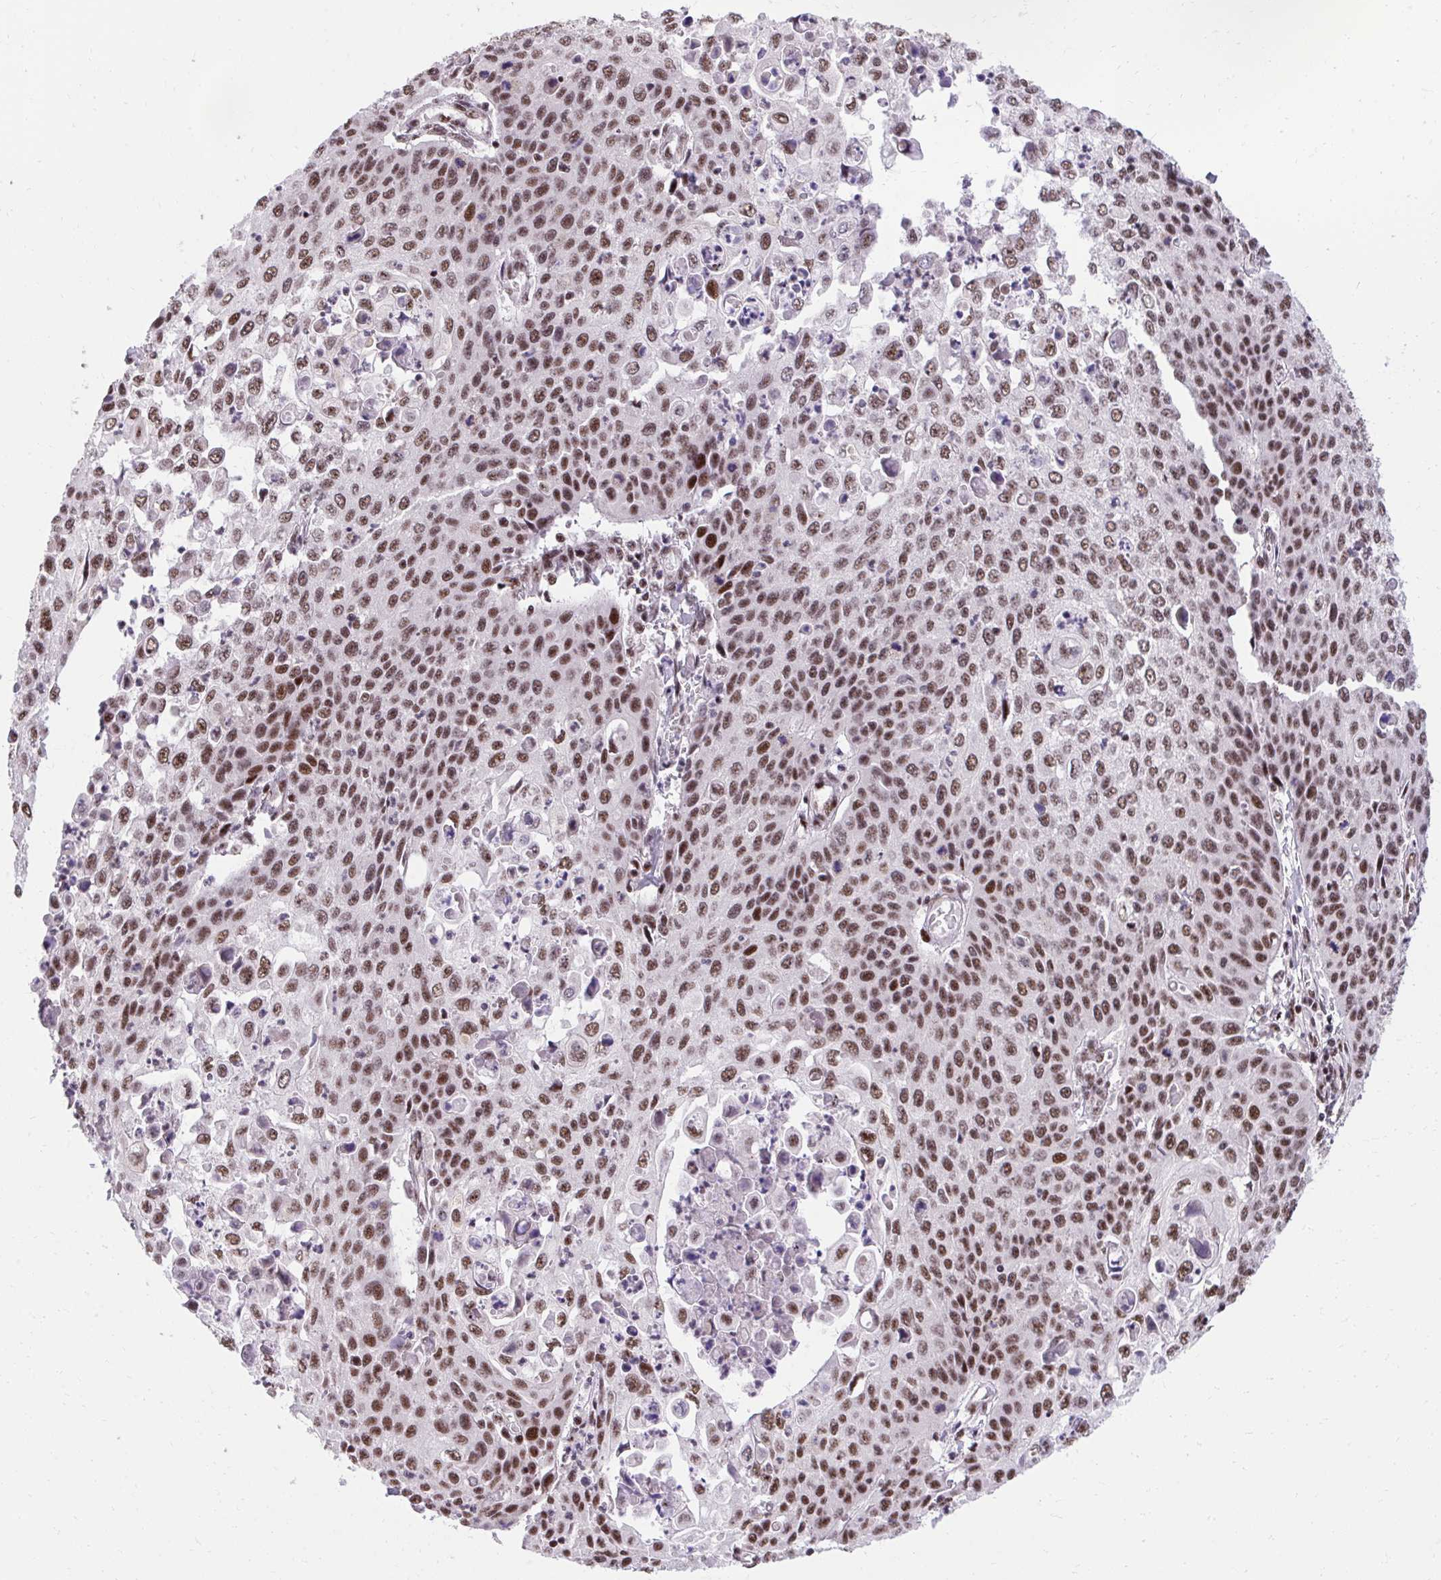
{"staining": {"intensity": "strong", "quantity": ">75%", "location": "nuclear"}, "tissue": "cervical cancer", "cell_type": "Tumor cells", "image_type": "cancer", "snomed": [{"axis": "morphology", "description": "Squamous cell carcinoma, NOS"}, {"axis": "topography", "description": "Cervix"}], "caption": "IHC photomicrograph of neoplastic tissue: cervical squamous cell carcinoma stained using immunohistochemistry (IHC) demonstrates high levels of strong protein expression localized specifically in the nuclear of tumor cells, appearing as a nuclear brown color.", "gene": "SYNE4", "patient": {"sex": "female", "age": 65}}